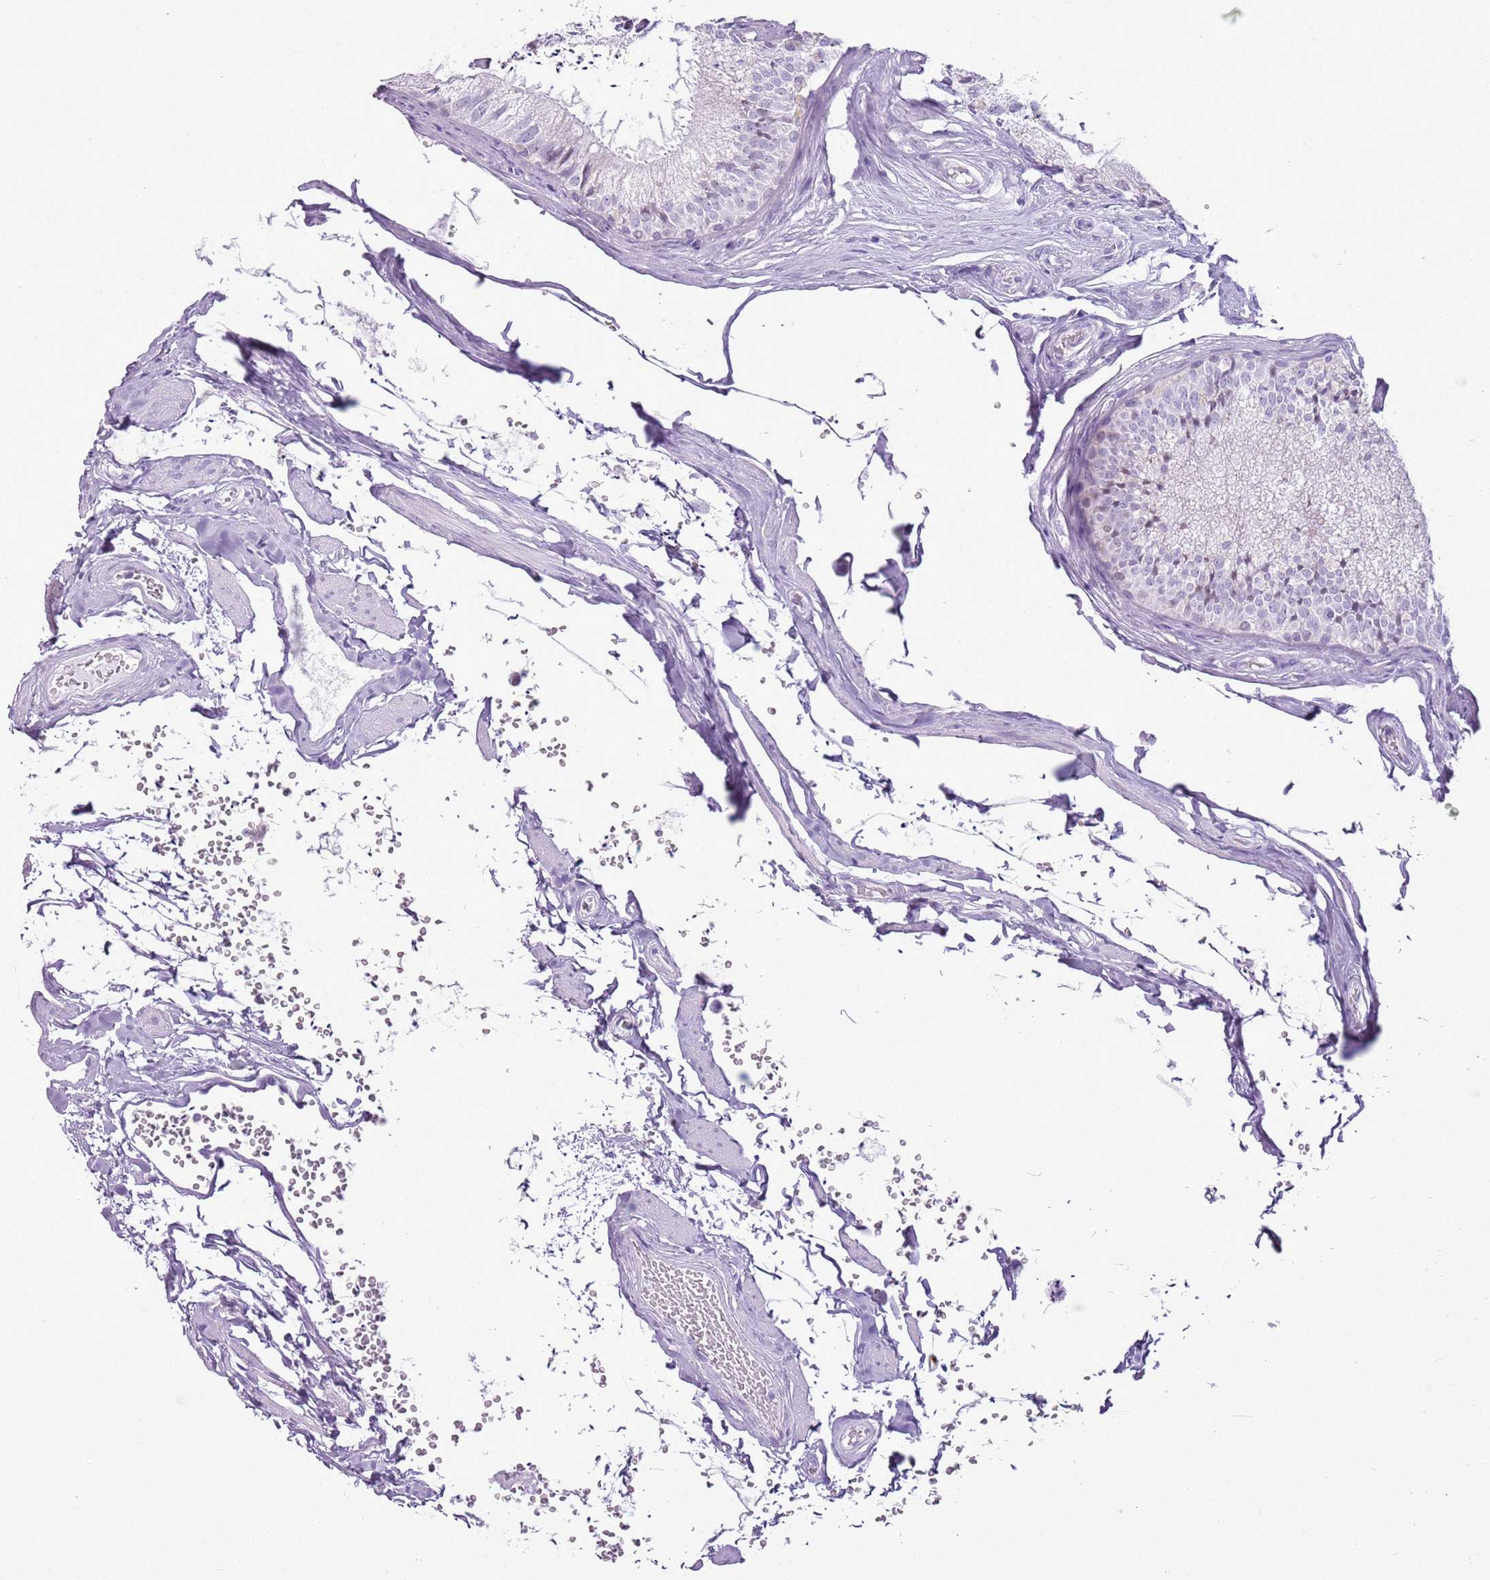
{"staining": {"intensity": "negative", "quantity": "none", "location": "none"}, "tissue": "epididymis", "cell_type": "Glandular cells", "image_type": "normal", "snomed": [{"axis": "morphology", "description": "Normal tissue, NOS"}, {"axis": "topography", "description": "Epididymis"}], "caption": "IHC of normal epididymis displays no expression in glandular cells. The staining was performed using DAB to visualize the protein expression in brown, while the nuclei were stained in blue with hematoxylin (Magnification: 20x).", "gene": "RPL3L", "patient": {"sex": "male", "age": 79}}